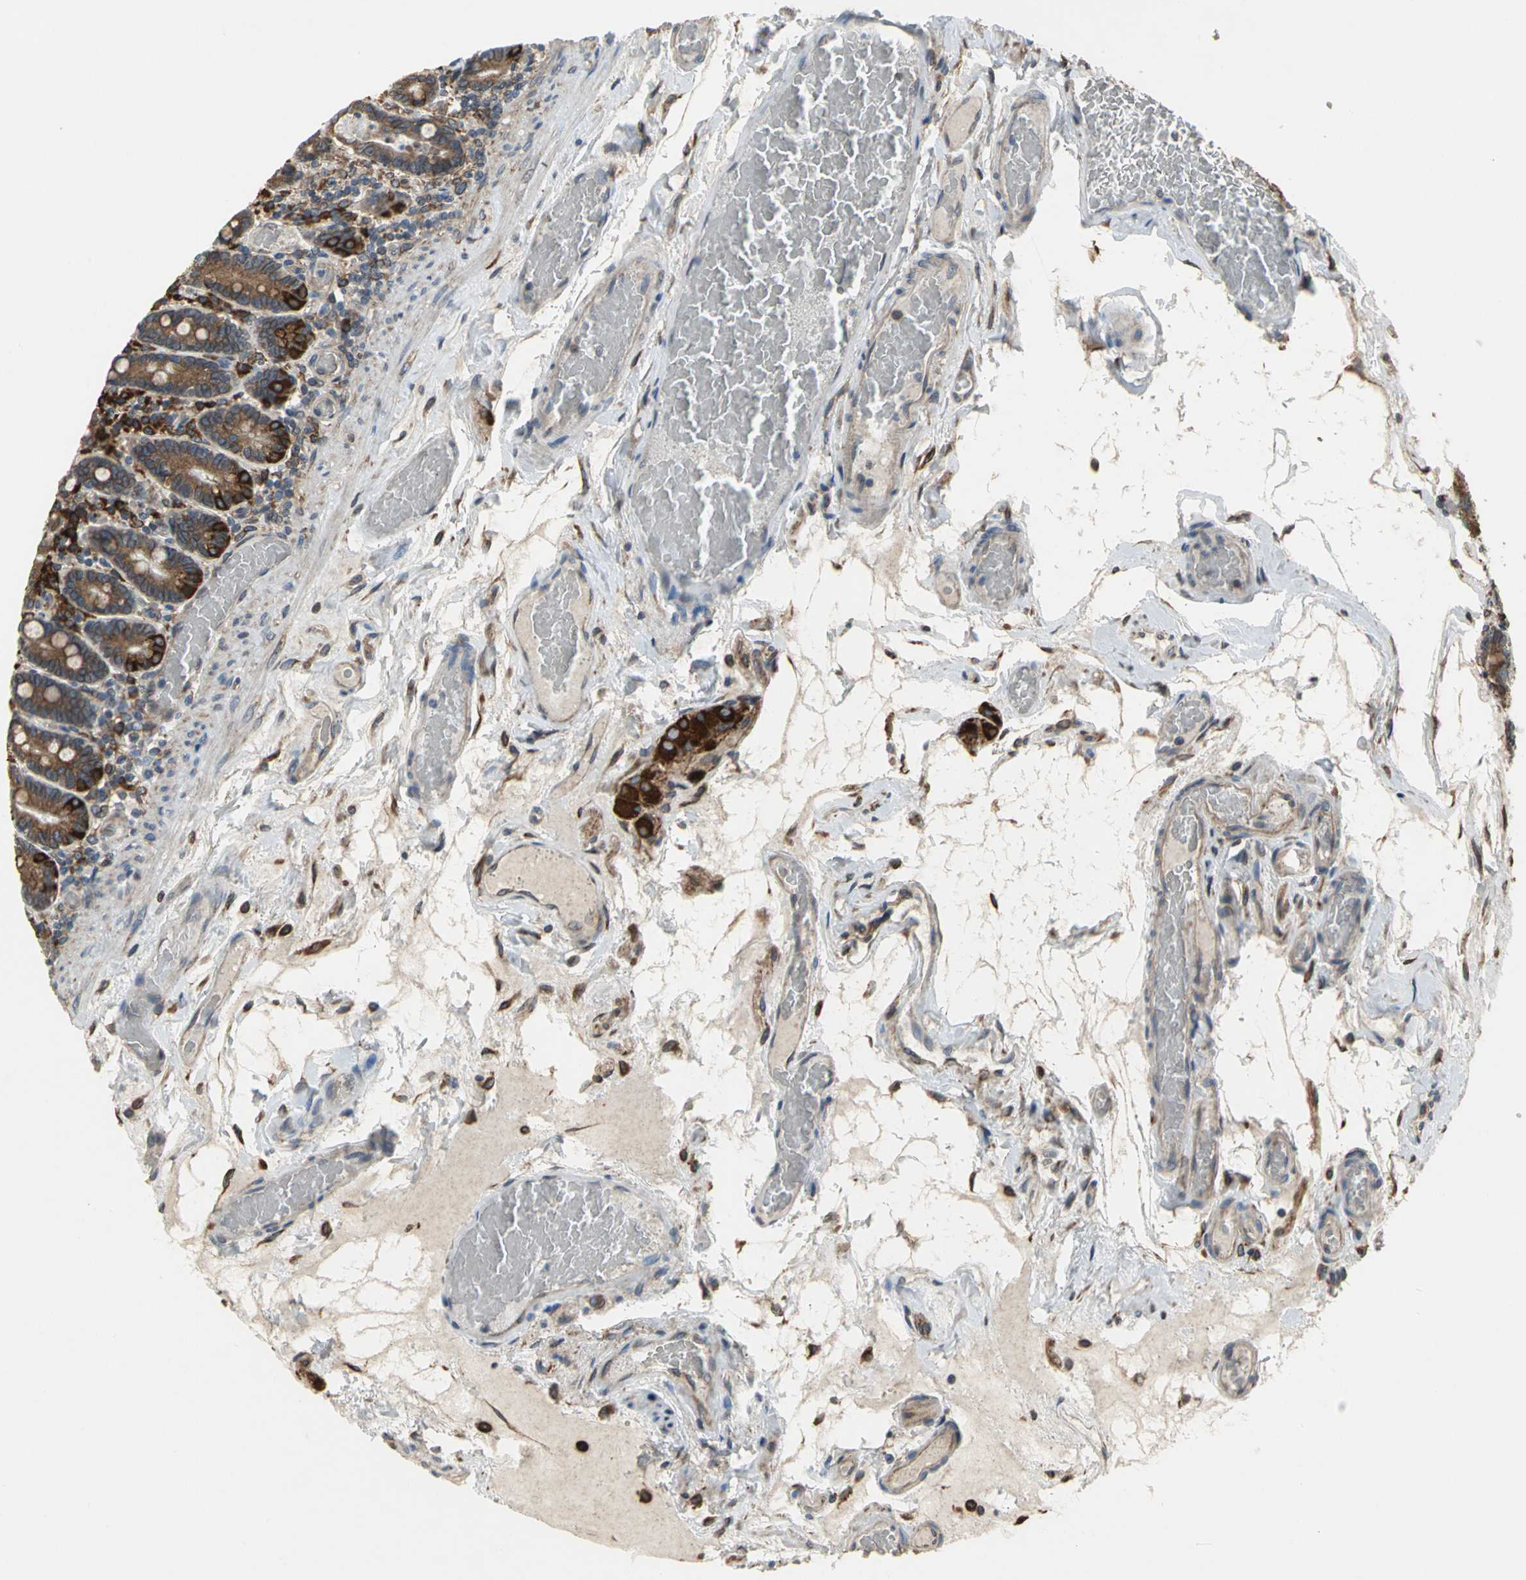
{"staining": {"intensity": "strong", "quantity": ">75%", "location": "cytoplasmic/membranous"}, "tissue": "duodenum", "cell_type": "Glandular cells", "image_type": "normal", "snomed": [{"axis": "morphology", "description": "Normal tissue, NOS"}, {"axis": "topography", "description": "Duodenum"}], "caption": "Duodenum was stained to show a protein in brown. There is high levels of strong cytoplasmic/membranous expression in approximately >75% of glandular cells. The staining was performed using DAB (3,3'-diaminobenzidine), with brown indicating positive protein expression. Nuclei are stained blue with hematoxylin.", "gene": "SYVN1", "patient": {"sex": "female", "age": 53}}